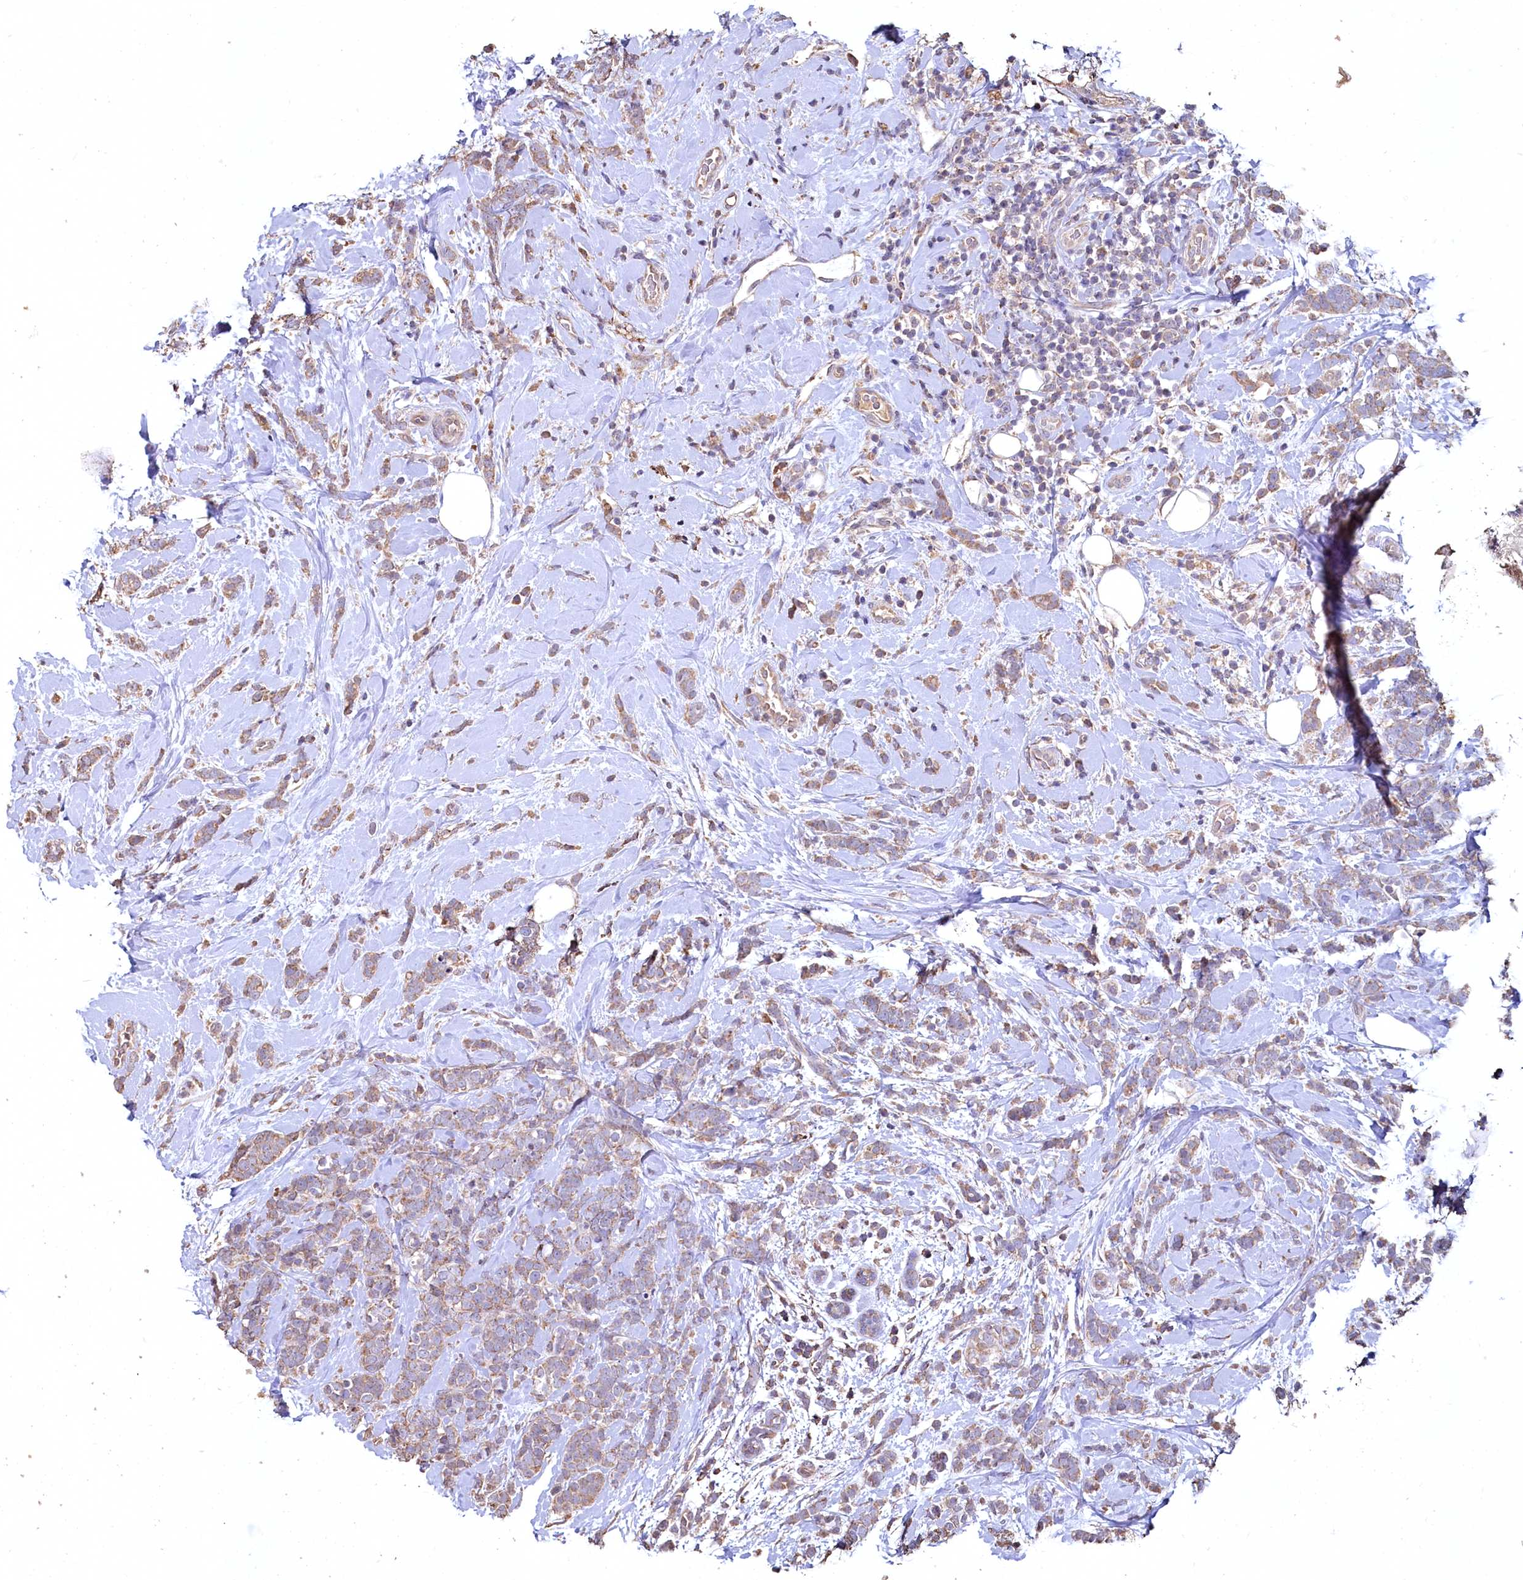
{"staining": {"intensity": "weak", "quantity": ">75%", "location": "cytoplasmic/membranous"}, "tissue": "breast cancer", "cell_type": "Tumor cells", "image_type": "cancer", "snomed": [{"axis": "morphology", "description": "Lobular carcinoma"}, {"axis": "topography", "description": "Breast"}], "caption": "Breast cancer (lobular carcinoma) was stained to show a protein in brown. There is low levels of weak cytoplasmic/membranous positivity in approximately >75% of tumor cells.", "gene": "FUNDC1", "patient": {"sex": "female", "age": 58}}